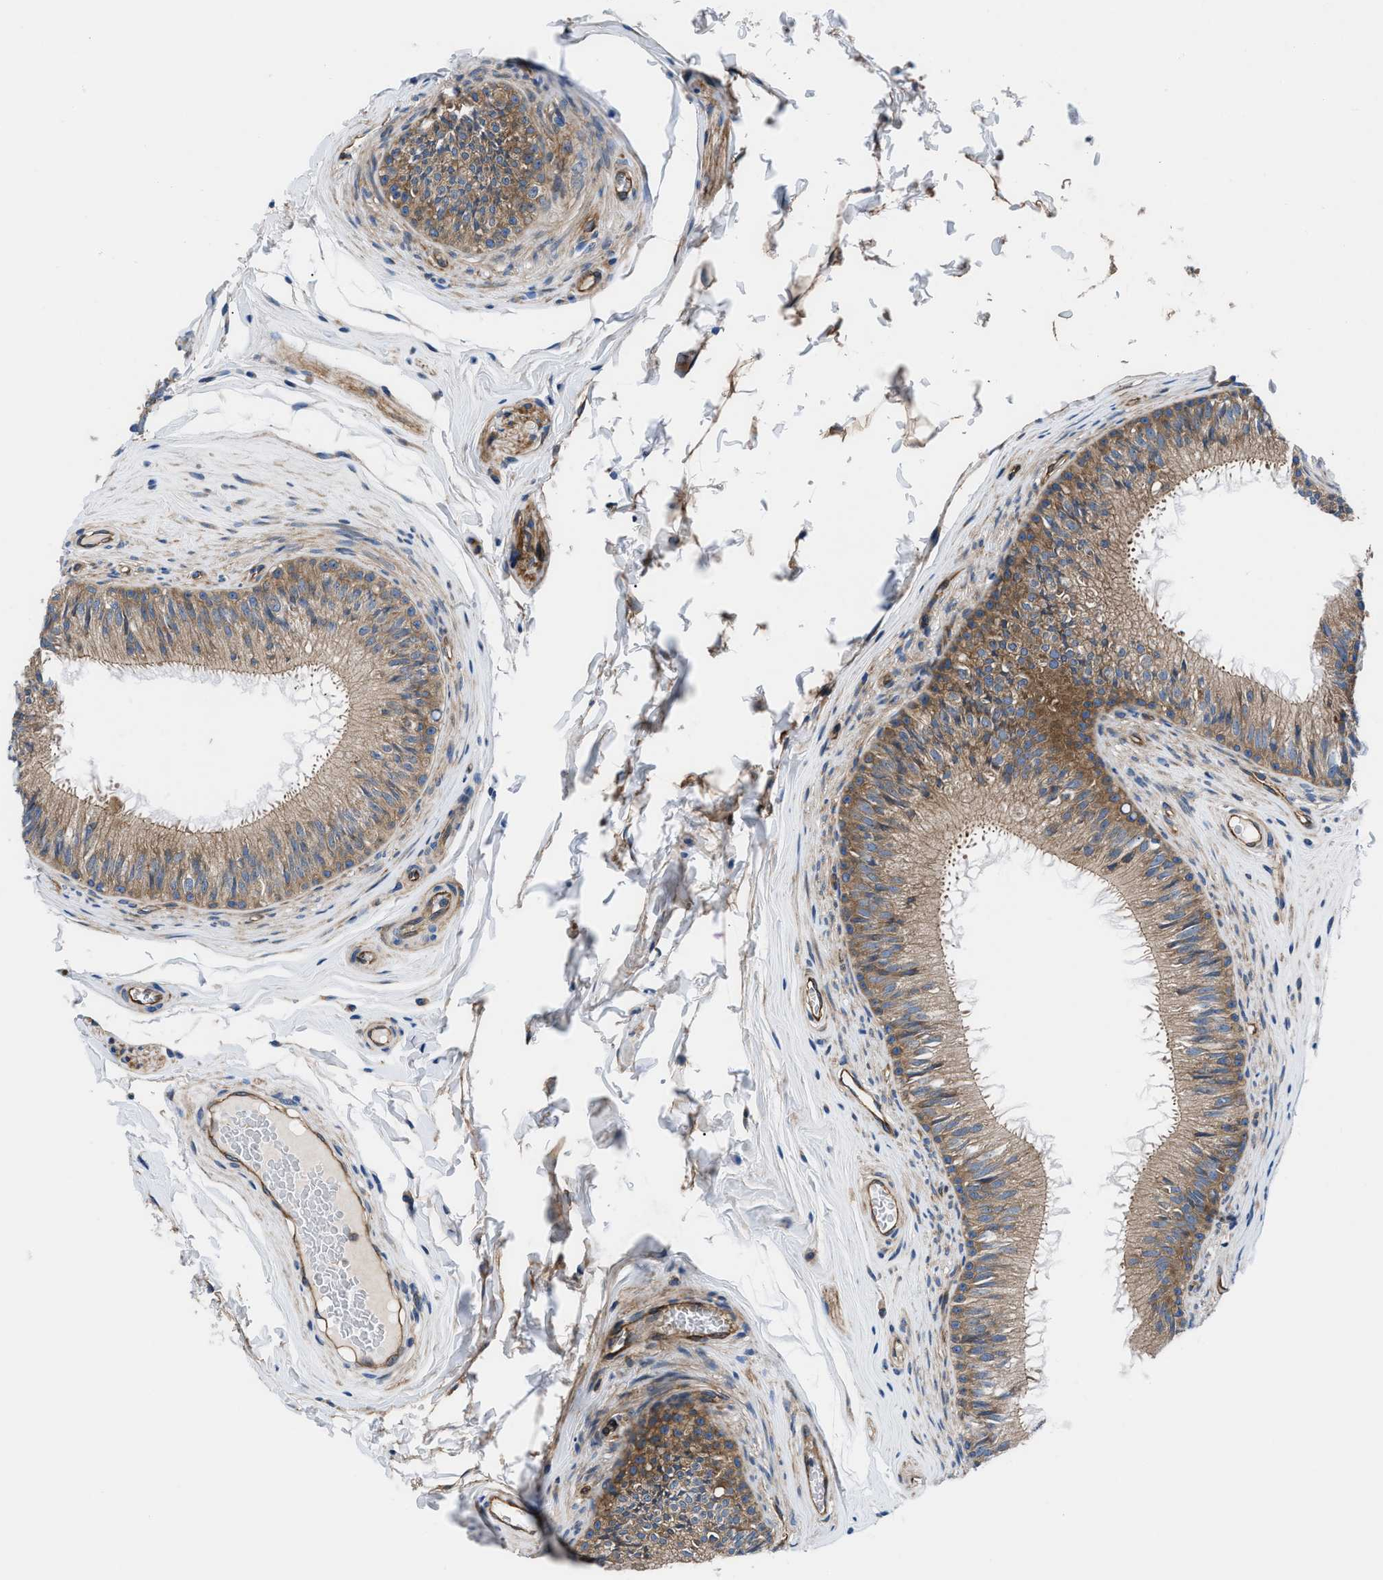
{"staining": {"intensity": "moderate", "quantity": ">75%", "location": "cytoplasmic/membranous"}, "tissue": "epididymis", "cell_type": "Glandular cells", "image_type": "normal", "snomed": [{"axis": "morphology", "description": "Normal tissue, NOS"}, {"axis": "topography", "description": "Testis"}, {"axis": "topography", "description": "Epididymis"}], "caption": "The immunohistochemical stain shows moderate cytoplasmic/membranous positivity in glandular cells of normal epididymis.", "gene": "TRIP4", "patient": {"sex": "male", "age": 36}}